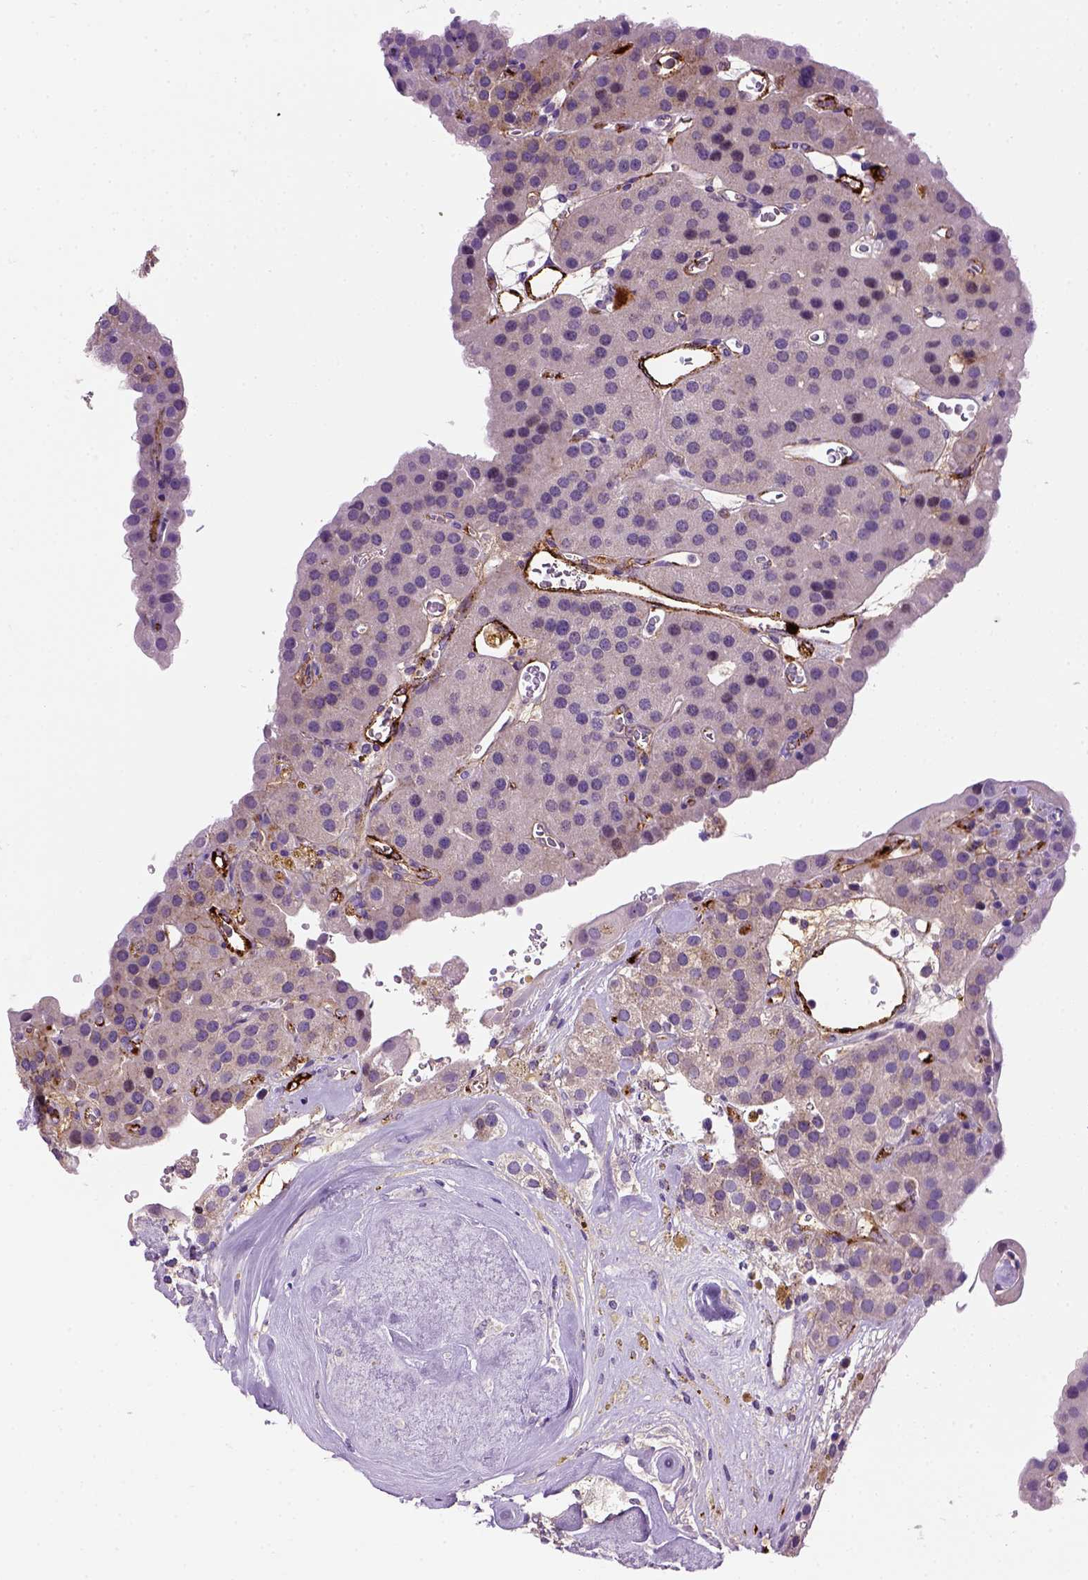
{"staining": {"intensity": "negative", "quantity": "none", "location": "none"}, "tissue": "parathyroid gland", "cell_type": "Glandular cells", "image_type": "normal", "snomed": [{"axis": "morphology", "description": "Normal tissue, NOS"}, {"axis": "morphology", "description": "Adenoma, NOS"}, {"axis": "topography", "description": "Parathyroid gland"}], "caption": "Immunohistochemistry (IHC) image of normal parathyroid gland: human parathyroid gland stained with DAB displays no significant protein positivity in glandular cells.", "gene": "VWF", "patient": {"sex": "female", "age": 86}}